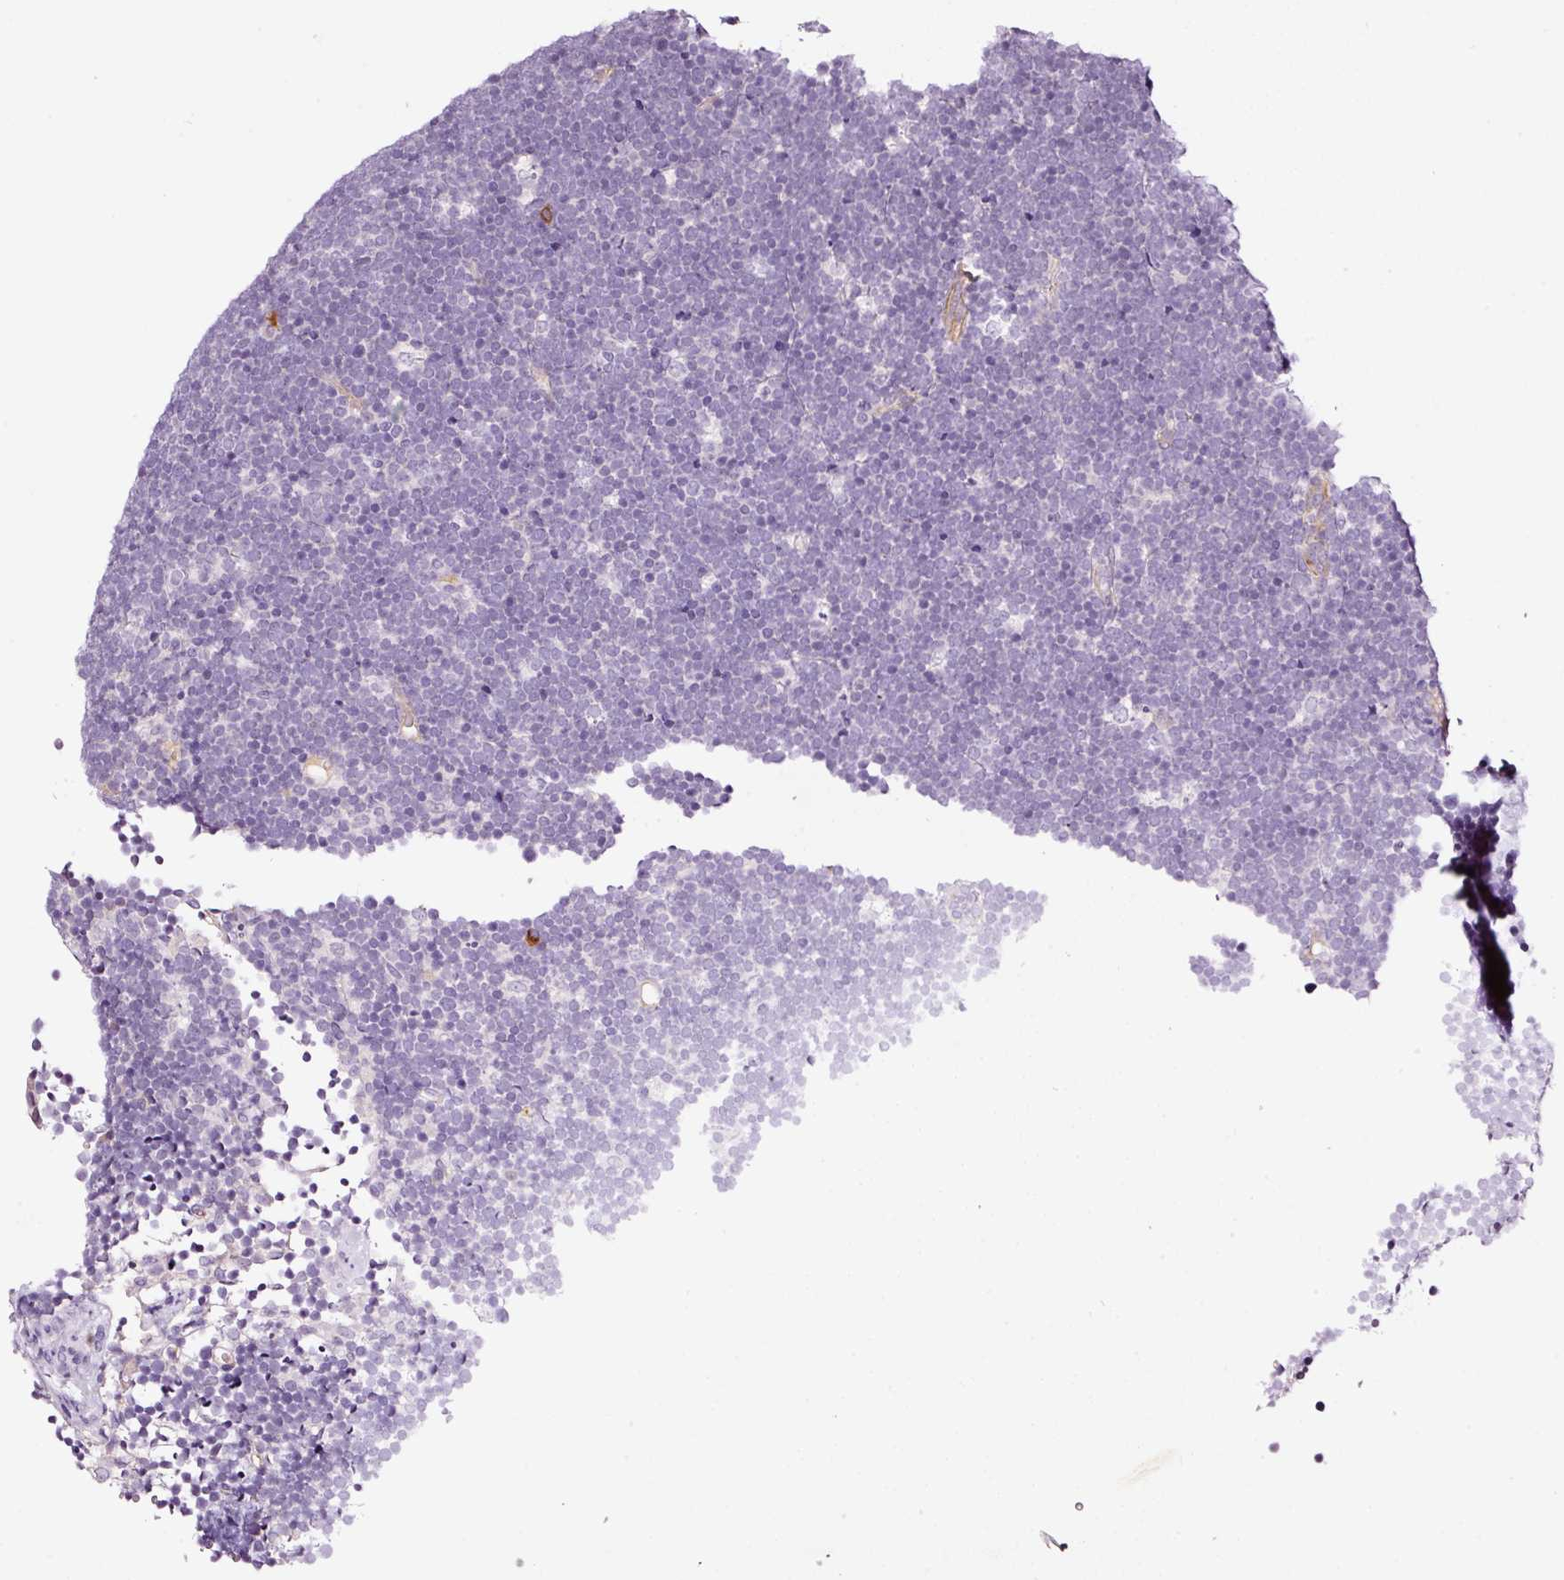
{"staining": {"intensity": "negative", "quantity": "none", "location": "none"}, "tissue": "lymphoma", "cell_type": "Tumor cells", "image_type": "cancer", "snomed": [{"axis": "morphology", "description": "Malignant lymphoma, non-Hodgkin's type, High grade"}, {"axis": "topography", "description": "Lymph node"}], "caption": "Lymphoma was stained to show a protein in brown. There is no significant expression in tumor cells. The staining was performed using DAB to visualize the protein expression in brown, while the nuclei were stained in blue with hematoxylin (Magnification: 20x).", "gene": "ABCB4", "patient": {"sex": "male", "age": 13}}